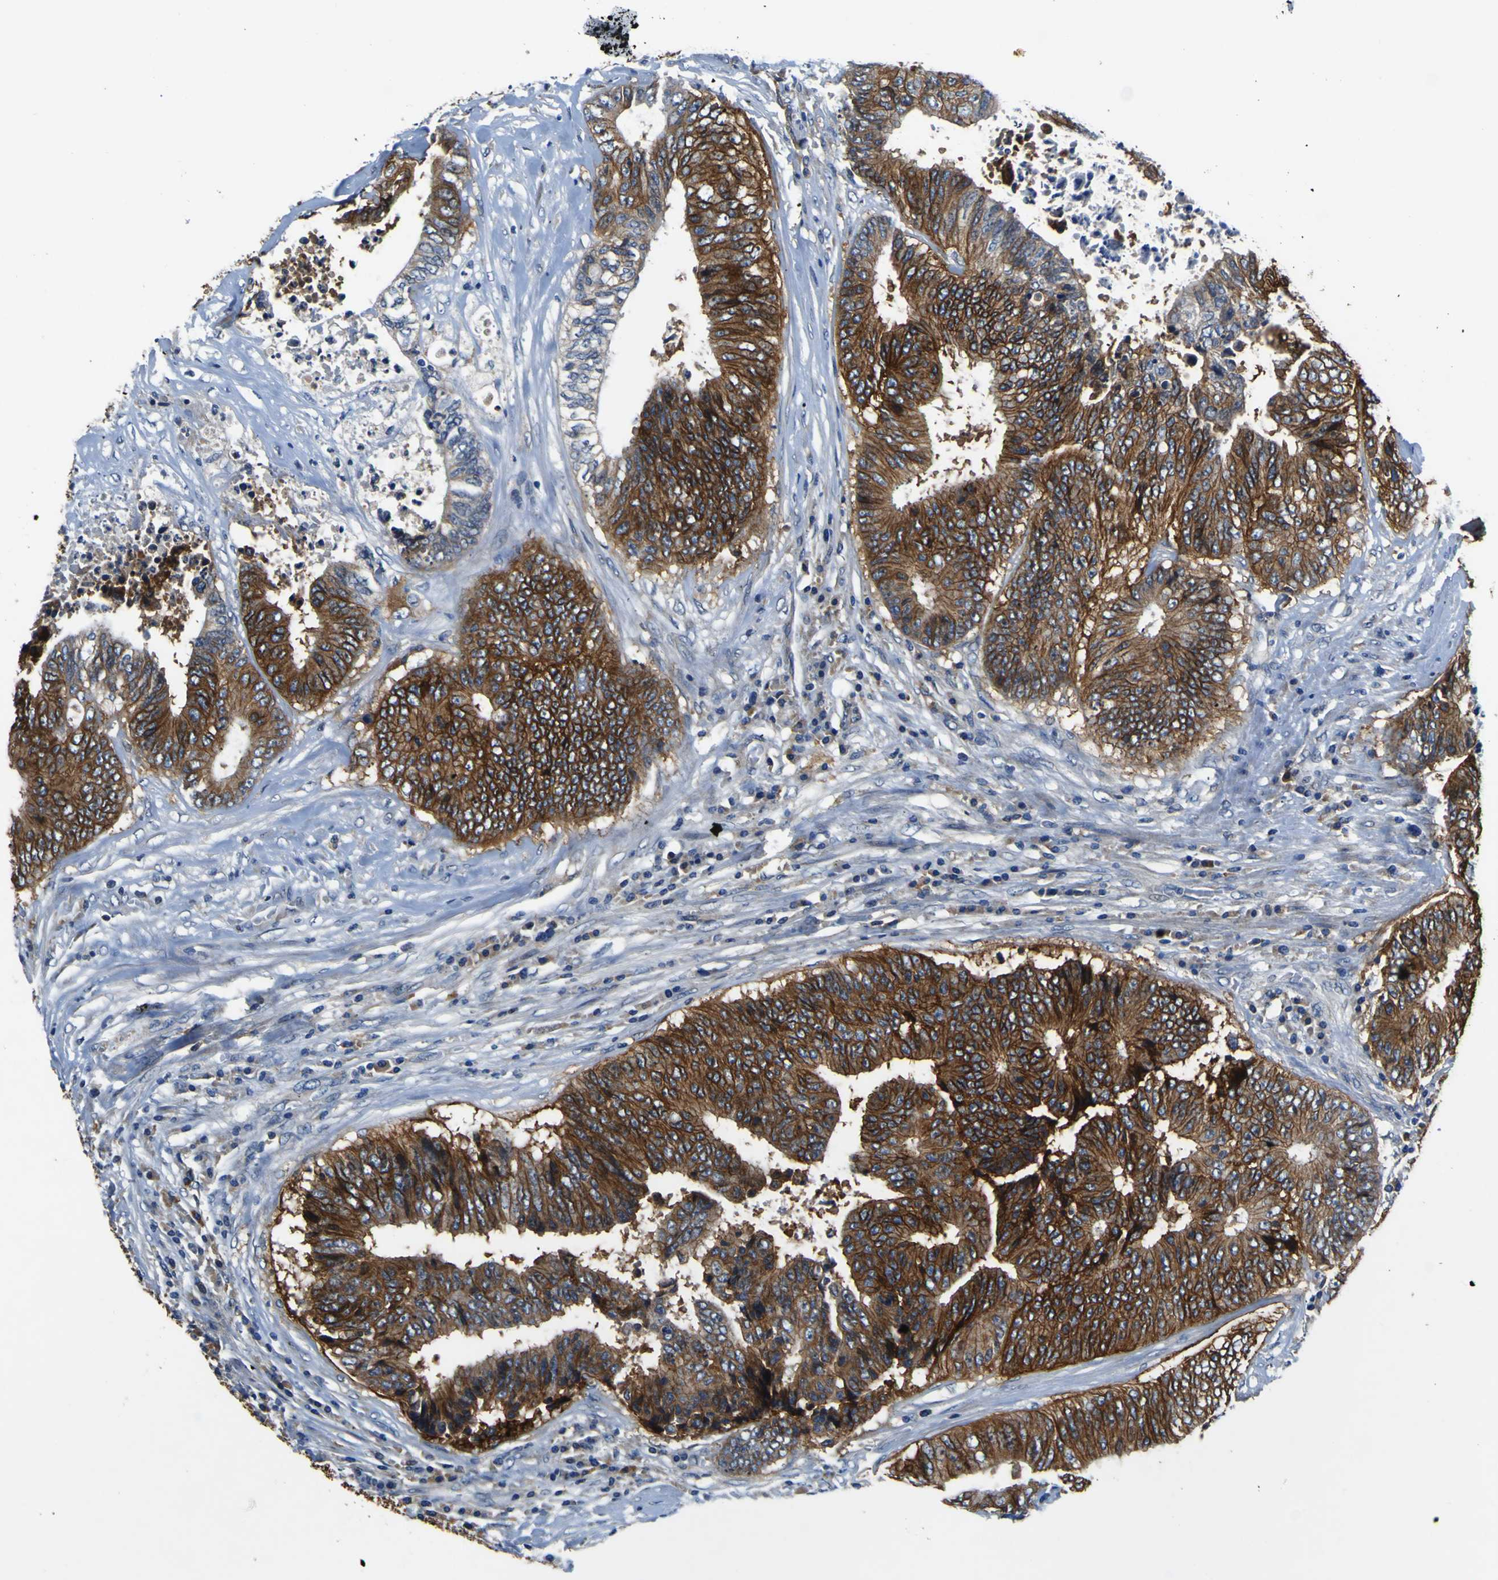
{"staining": {"intensity": "strong", "quantity": "25%-75%", "location": "cytoplasmic/membranous"}, "tissue": "colorectal cancer", "cell_type": "Tumor cells", "image_type": "cancer", "snomed": [{"axis": "morphology", "description": "Adenocarcinoma, NOS"}, {"axis": "topography", "description": "Rectum"}], "caption": "Human colorectal cancer stained with a brown dye displays strong cytoplasmic/membranous positive expression in about 25%-75% of tumor cells.", "gene": "EPHB4", "patient": {"sex": "male", "age": 72}}